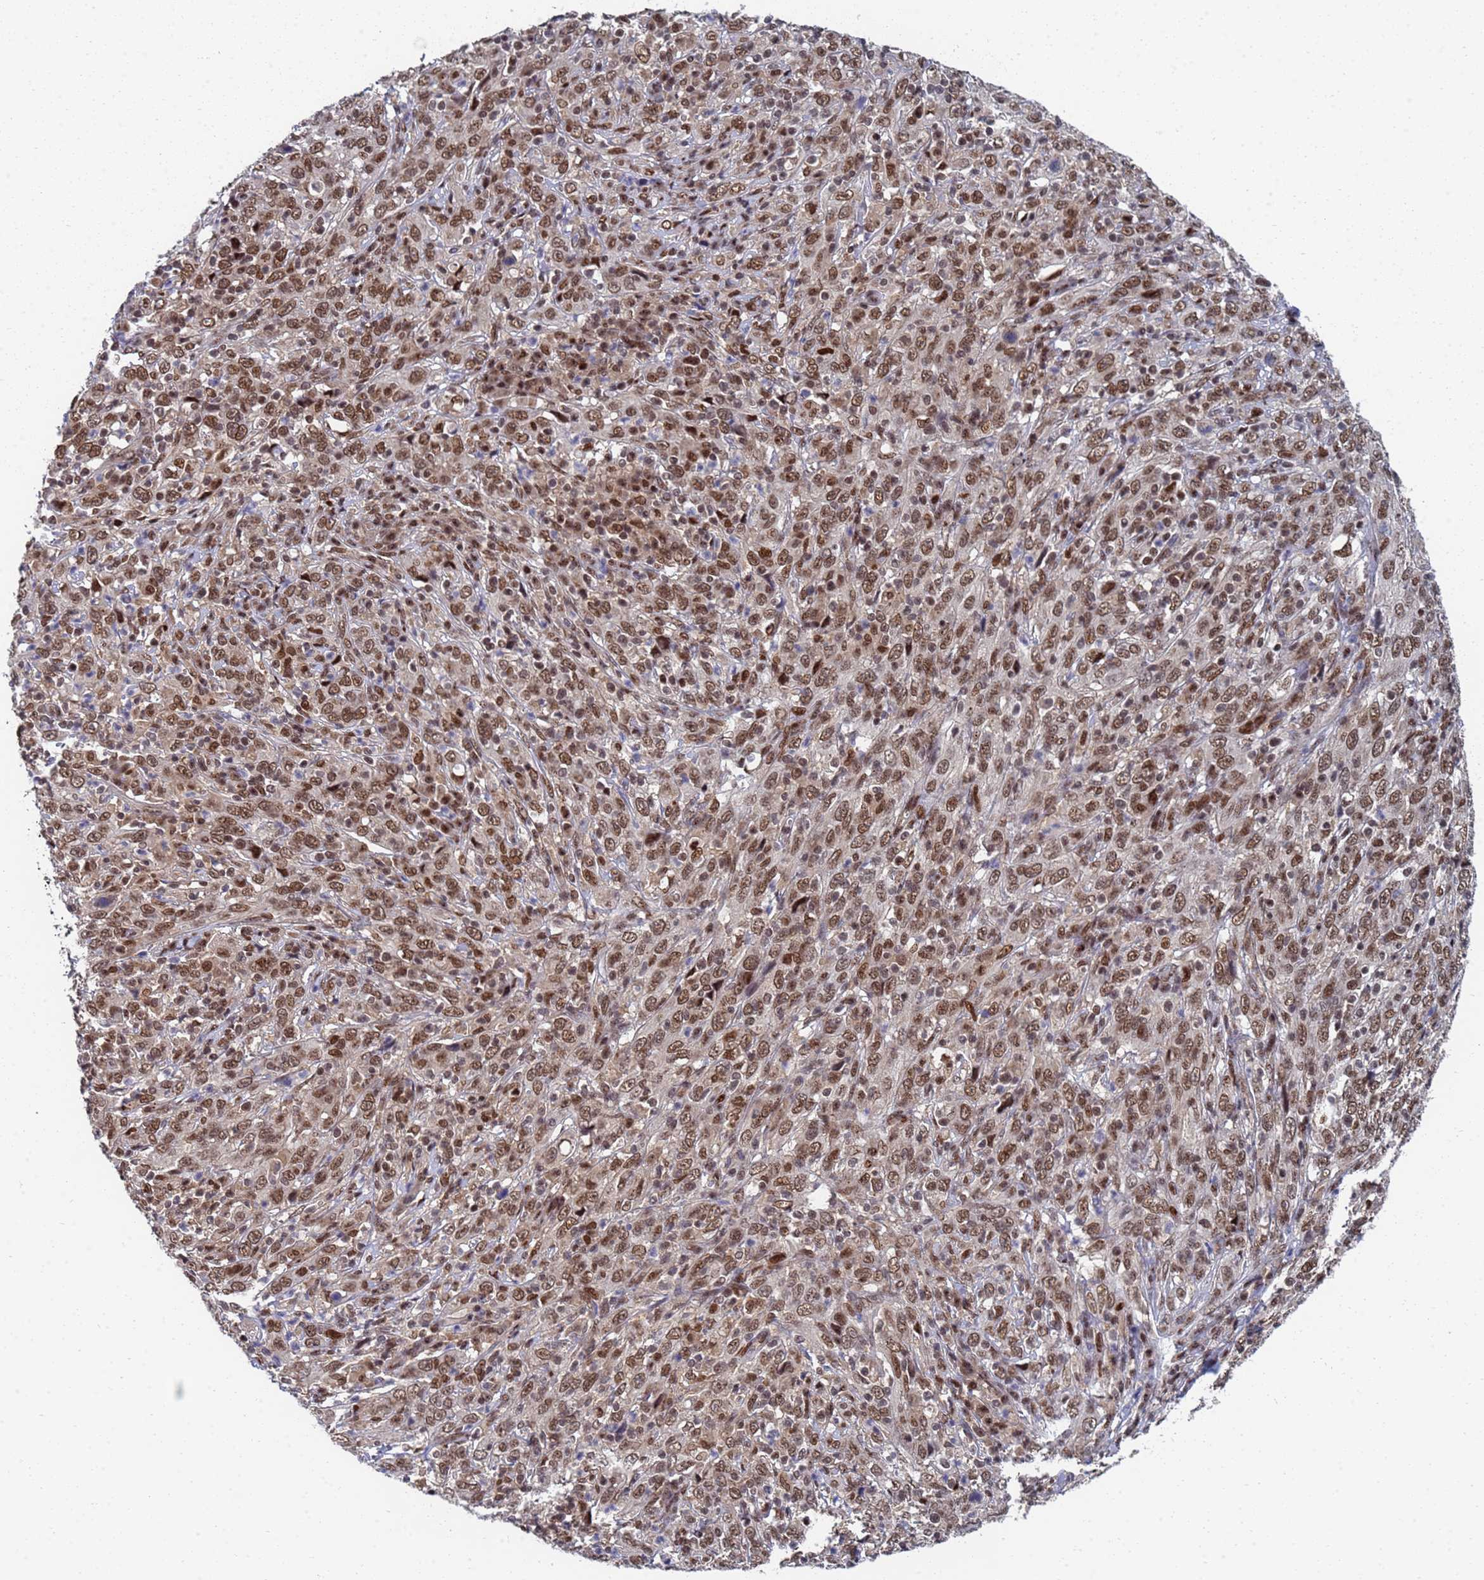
{"staining": {"intensity": "moderate", "quantity": ">75%", "location": "nuclear"}, "tissue": "cervical cancer", "cell_type": "Tumor cells", "image_type": "cancer", "snomed": [{"axis": "morphology", "description": "Squamous cell carcinoma, NOS"}, {"axis": "topography", "description": "Cervix"}], "caption": "Squamous cell carcinoma (cervical) was stained to show a protein in brown. There is medium levels of moderate nuclear positivity in approximately >75% of tumor cells. (DAB (3,3'-diaminobenzidine) IHC, brown staining for protein, blue staining for nuclei).", "gene": "AP5Z1", "patient": {"sex": "female", "age": 46}}